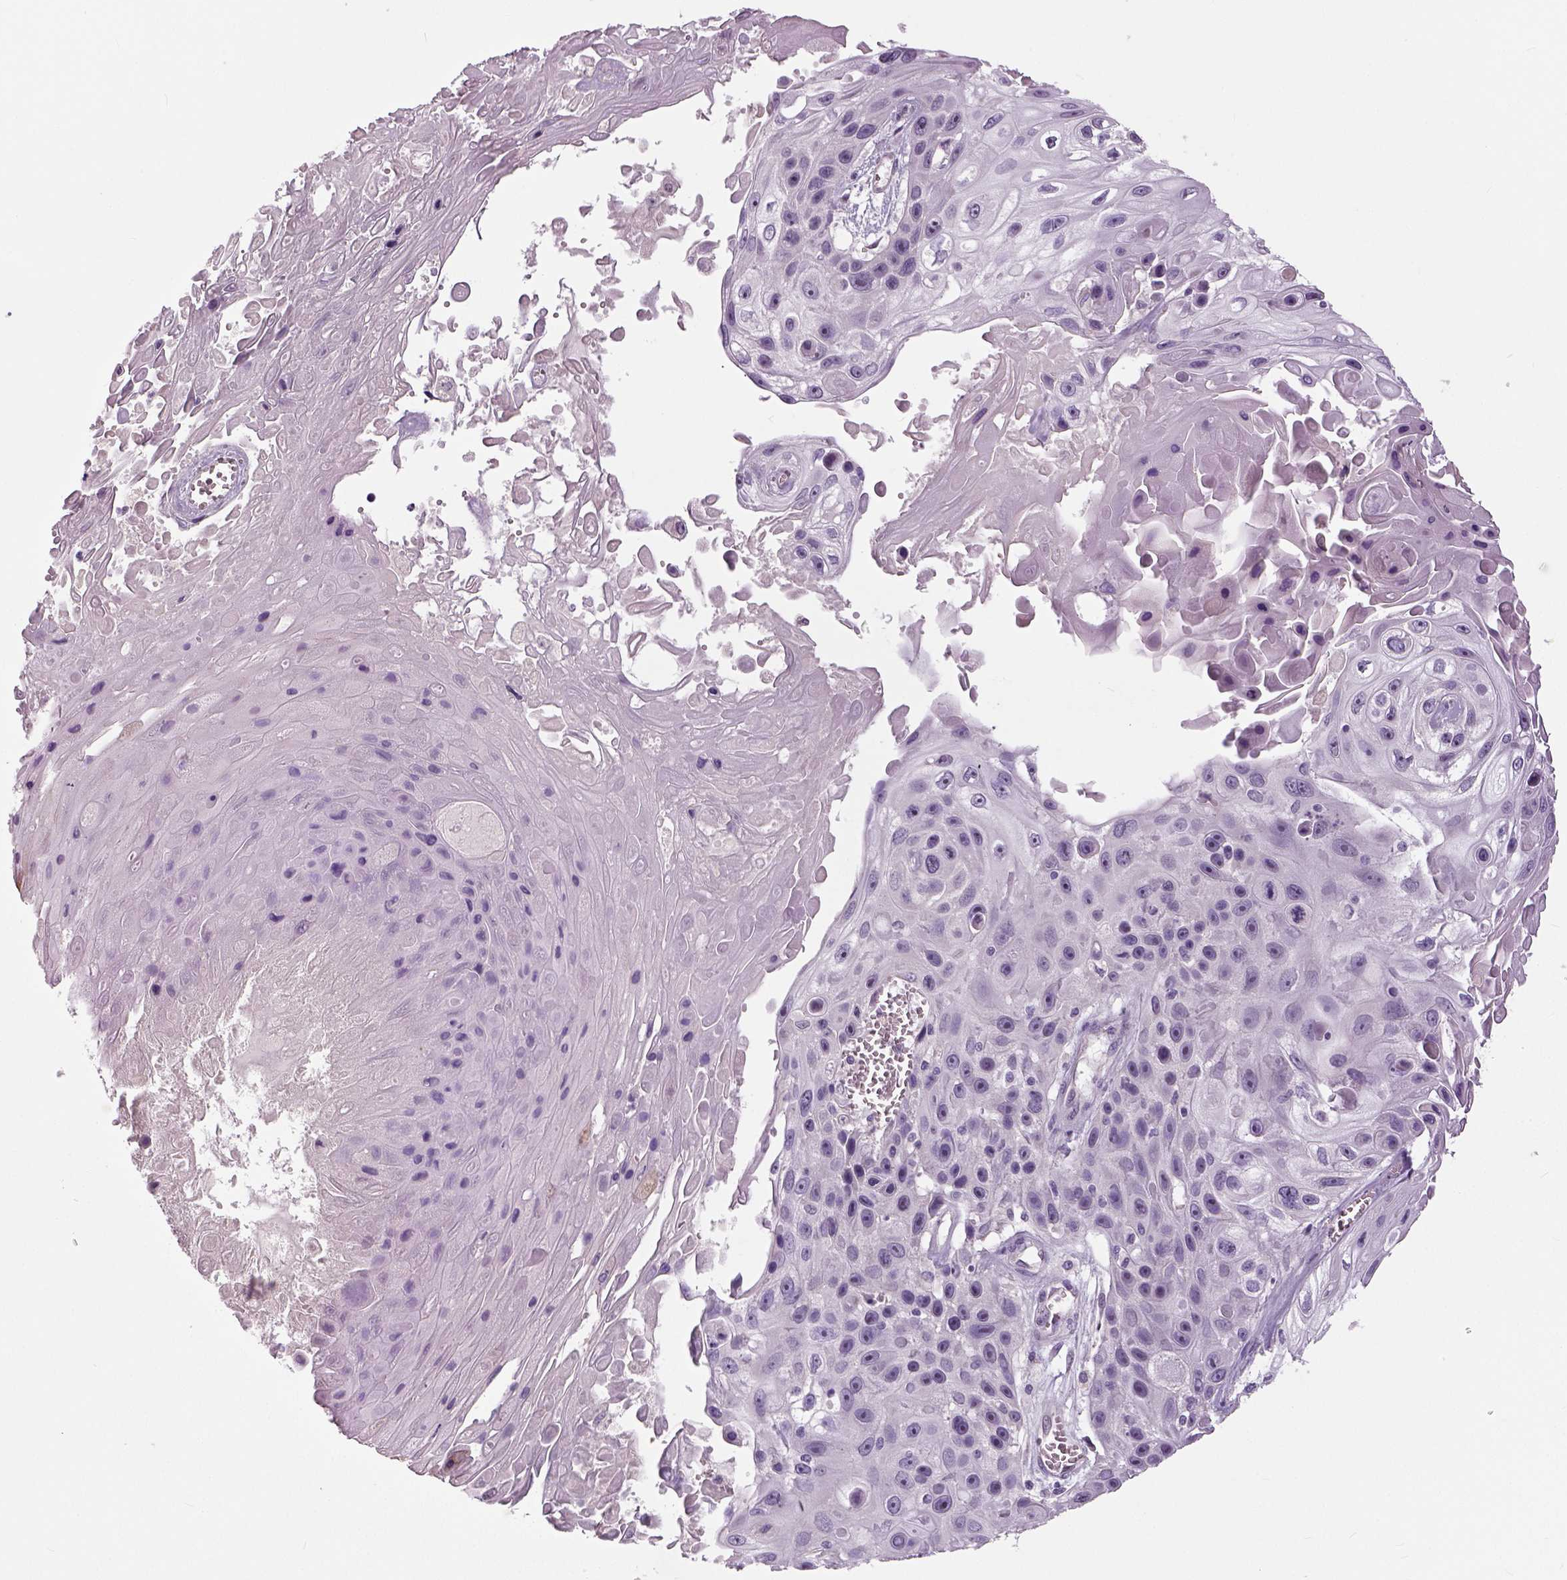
{"staining": {"intensity": "negative", "quantity": "none", "location": "none"}, "tissue": "skin cancer", "cell_type": "Tumor cells", "image_type": "cancer", "snomed": [{"axis": "morphology", "description": "Squamous cell carcinoma, NOS"}, {"axis": "topography", "description": "Skin"}], "caption": "This is a photomicrograph of immunohistochemistry staining of skin squamous cell carcinoma, which shows no expression in tumor cells. Brightfield microscopy of IHC stained with DAB (brown) and hematoxylin (blue), captured at high magnification.", "gene": "NECAB1", "patient": {"sex": "male", "age": 82}}